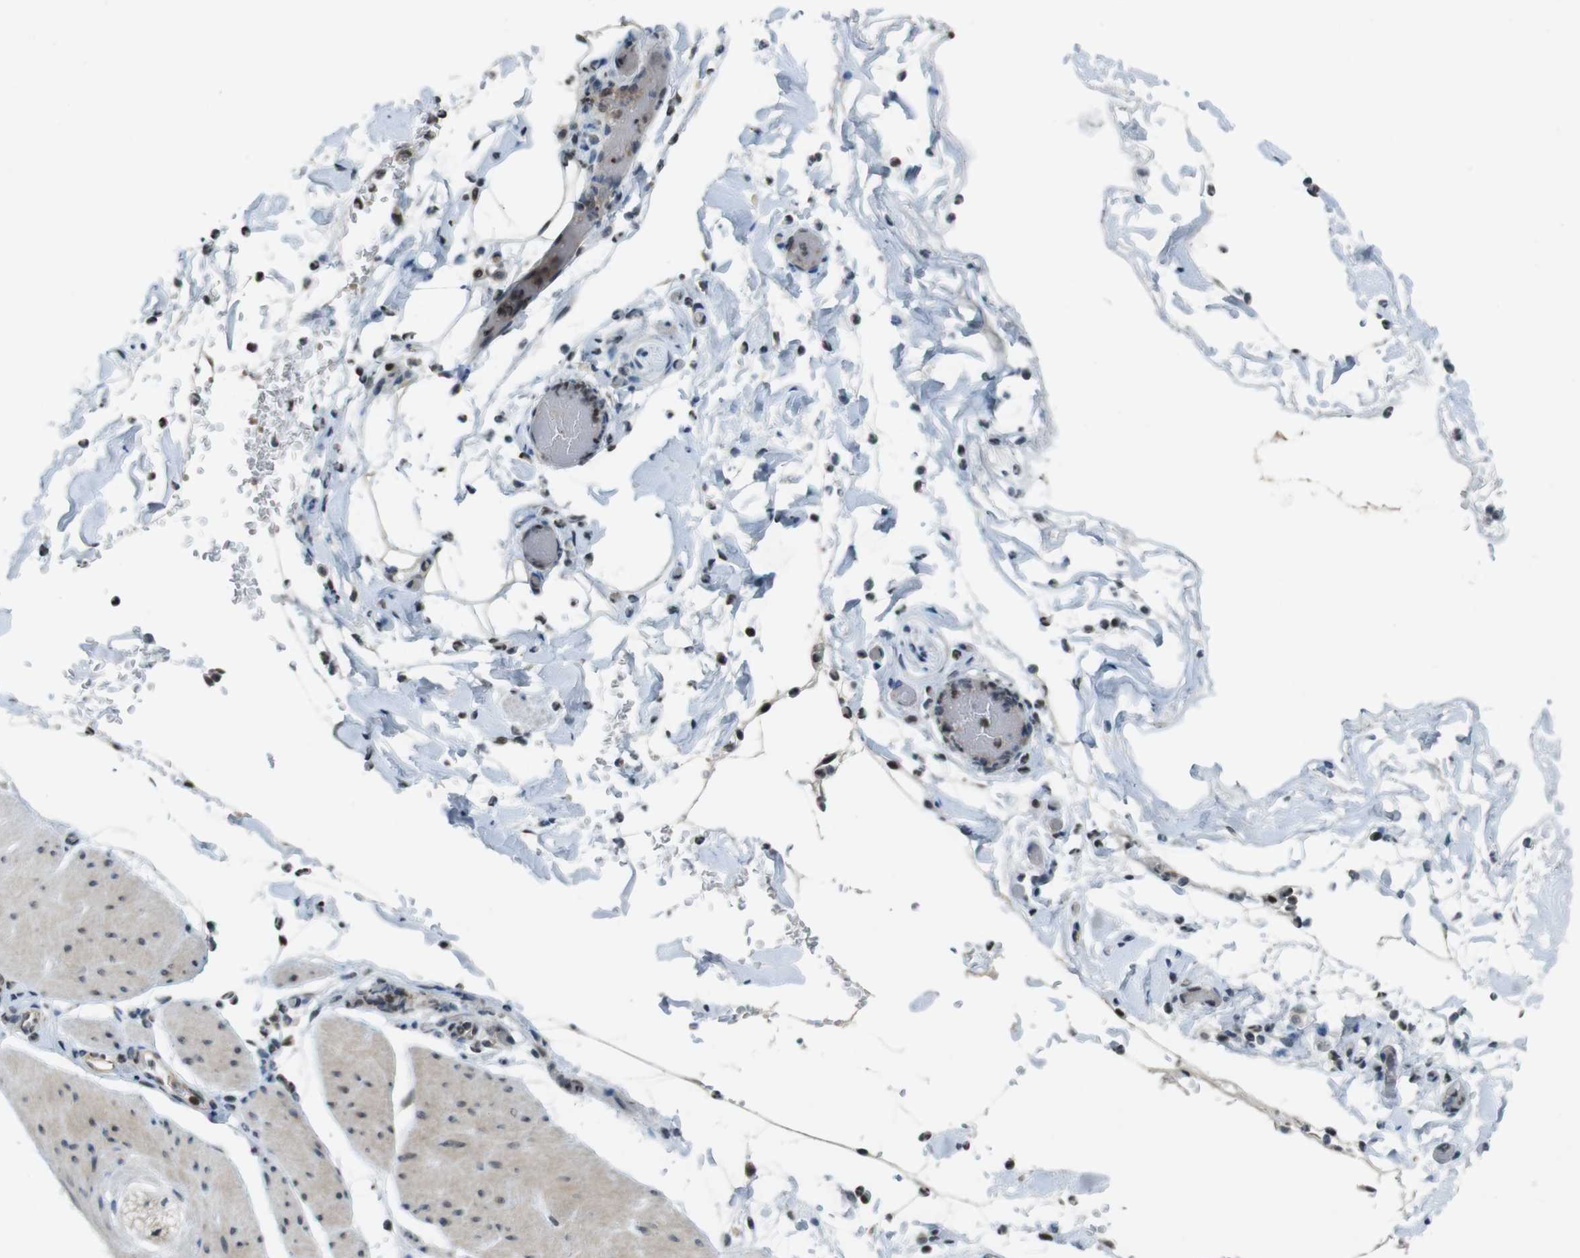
{"staining": {"intensity": "weak", "quantity": "<25%", "location": "cytoplasmic/membranous,nuclear"}, "tissue": "smooth muscle", "cell_type": "Smooth muscle cells", "image_type": "normal", "snomed": [{"axis": "morphology", "description": "Normal tissue, NOS"}, {"axis": "topography", "description": "Smooth muscle"}, {"axis": "topography", "description": "Colon"}], "caption": "A high-resolution histopathology image shows immunohistochemistry (IHC) staining of unremarkable smooth muscle, which reveals no significant staining in smooth muscle cells.", "gene": "MAPKAPK5", "patient": {"sex": "male", "age": 67}}